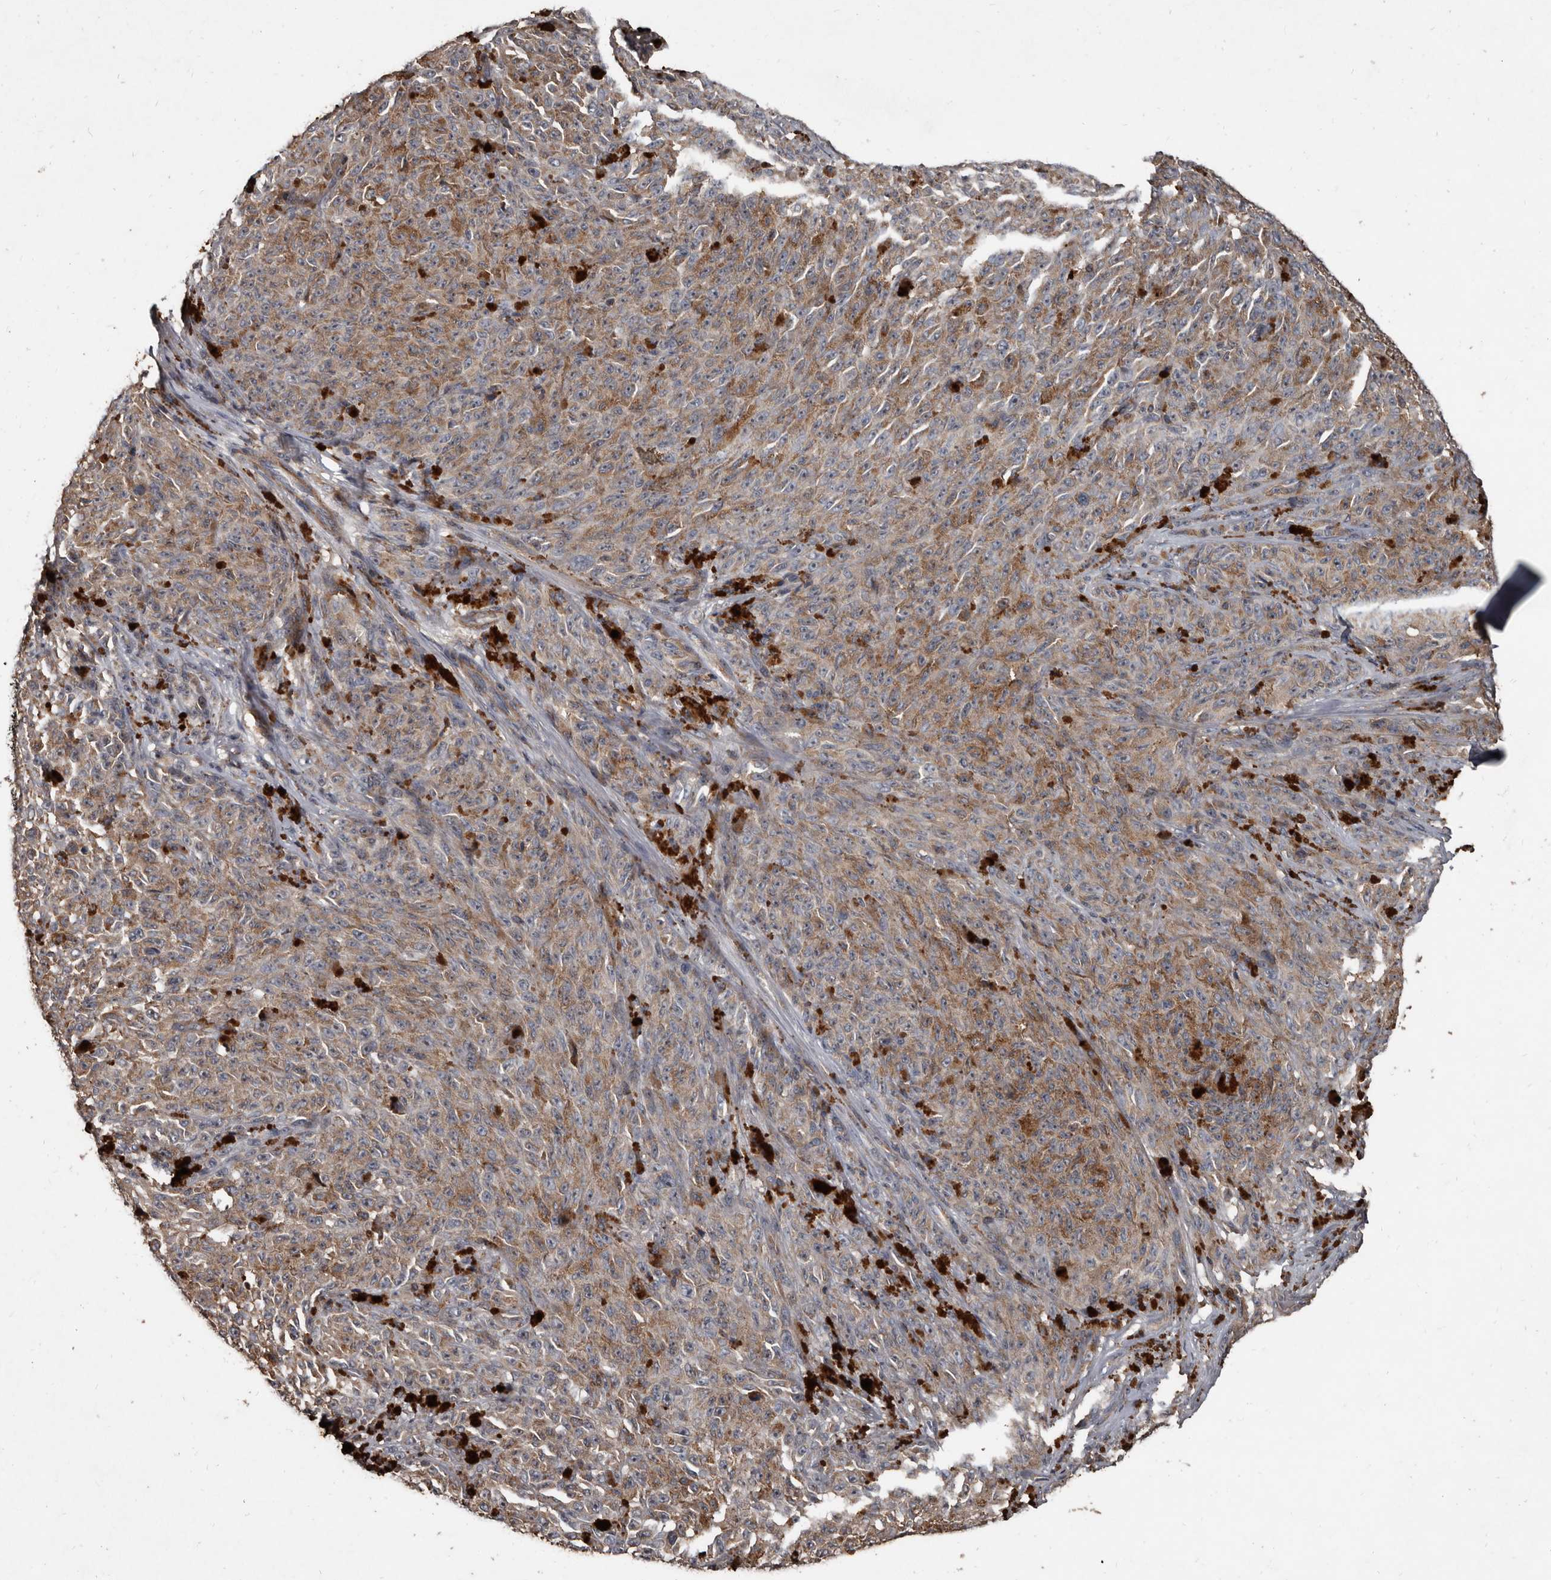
{"staining": {"intensity": "moderate", "quantity": ">75%", "location": "cytoplasmic/membranous"}, "tissue": "melanoma", "cell_type": "Tumor cells", "image_type": "cancer", "snomed": [{"axis": "morphology", "description": "Malignant melanoma, NOS"}, {"axis": "topography", "description": "Skin"}], "caption": "Approximately >75% of tumor cells in malignant melanoma display moderate cytoplasmic/membranous protein positivity as visualized by brown immunohistochemical staining.", "gene": "GREB1", "patient": {"sex": "female", "age": 82}}